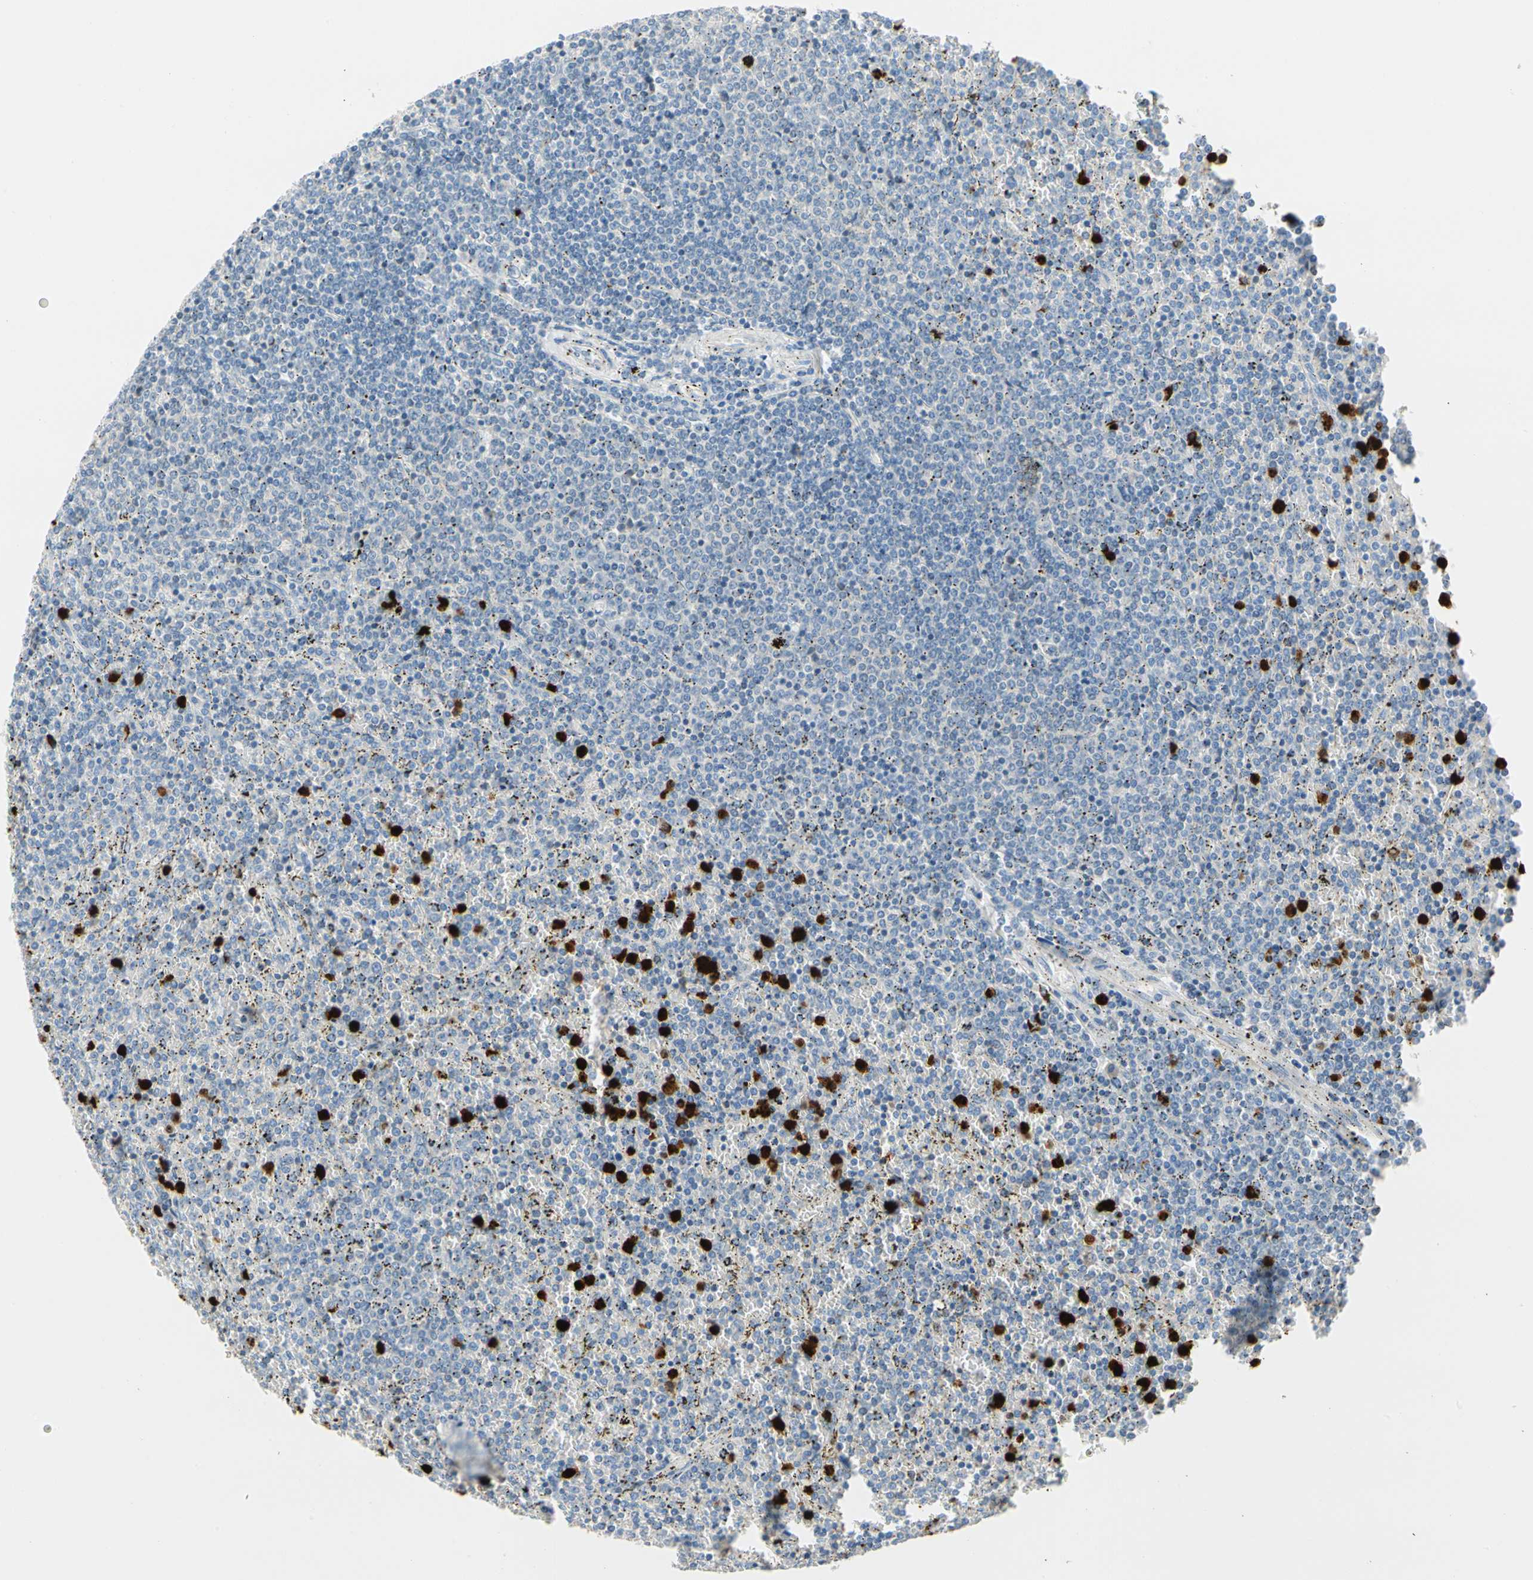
{"staining": {"intensity": "negative", "quantity": "none", "location": "none"}, "tissue": "lymphoma", "cell_type": "Tumor cells", "image_type": "cancer", "snomed": [{"axis": "morphology", "description": "Malignant lymphoma, non-Hodgkin's type, Low grade"}, {"axis": "topography", "description": "Spleen"}], "caption": "There is no significant positivity in tumor cells of lymphoma. (DAB (3,3'-diaminobenzidine) IHC visualized using brightfield microscopy, high magnification).", "gene": "TRAF5", "patient": {"sex": "female", "age": 77}}